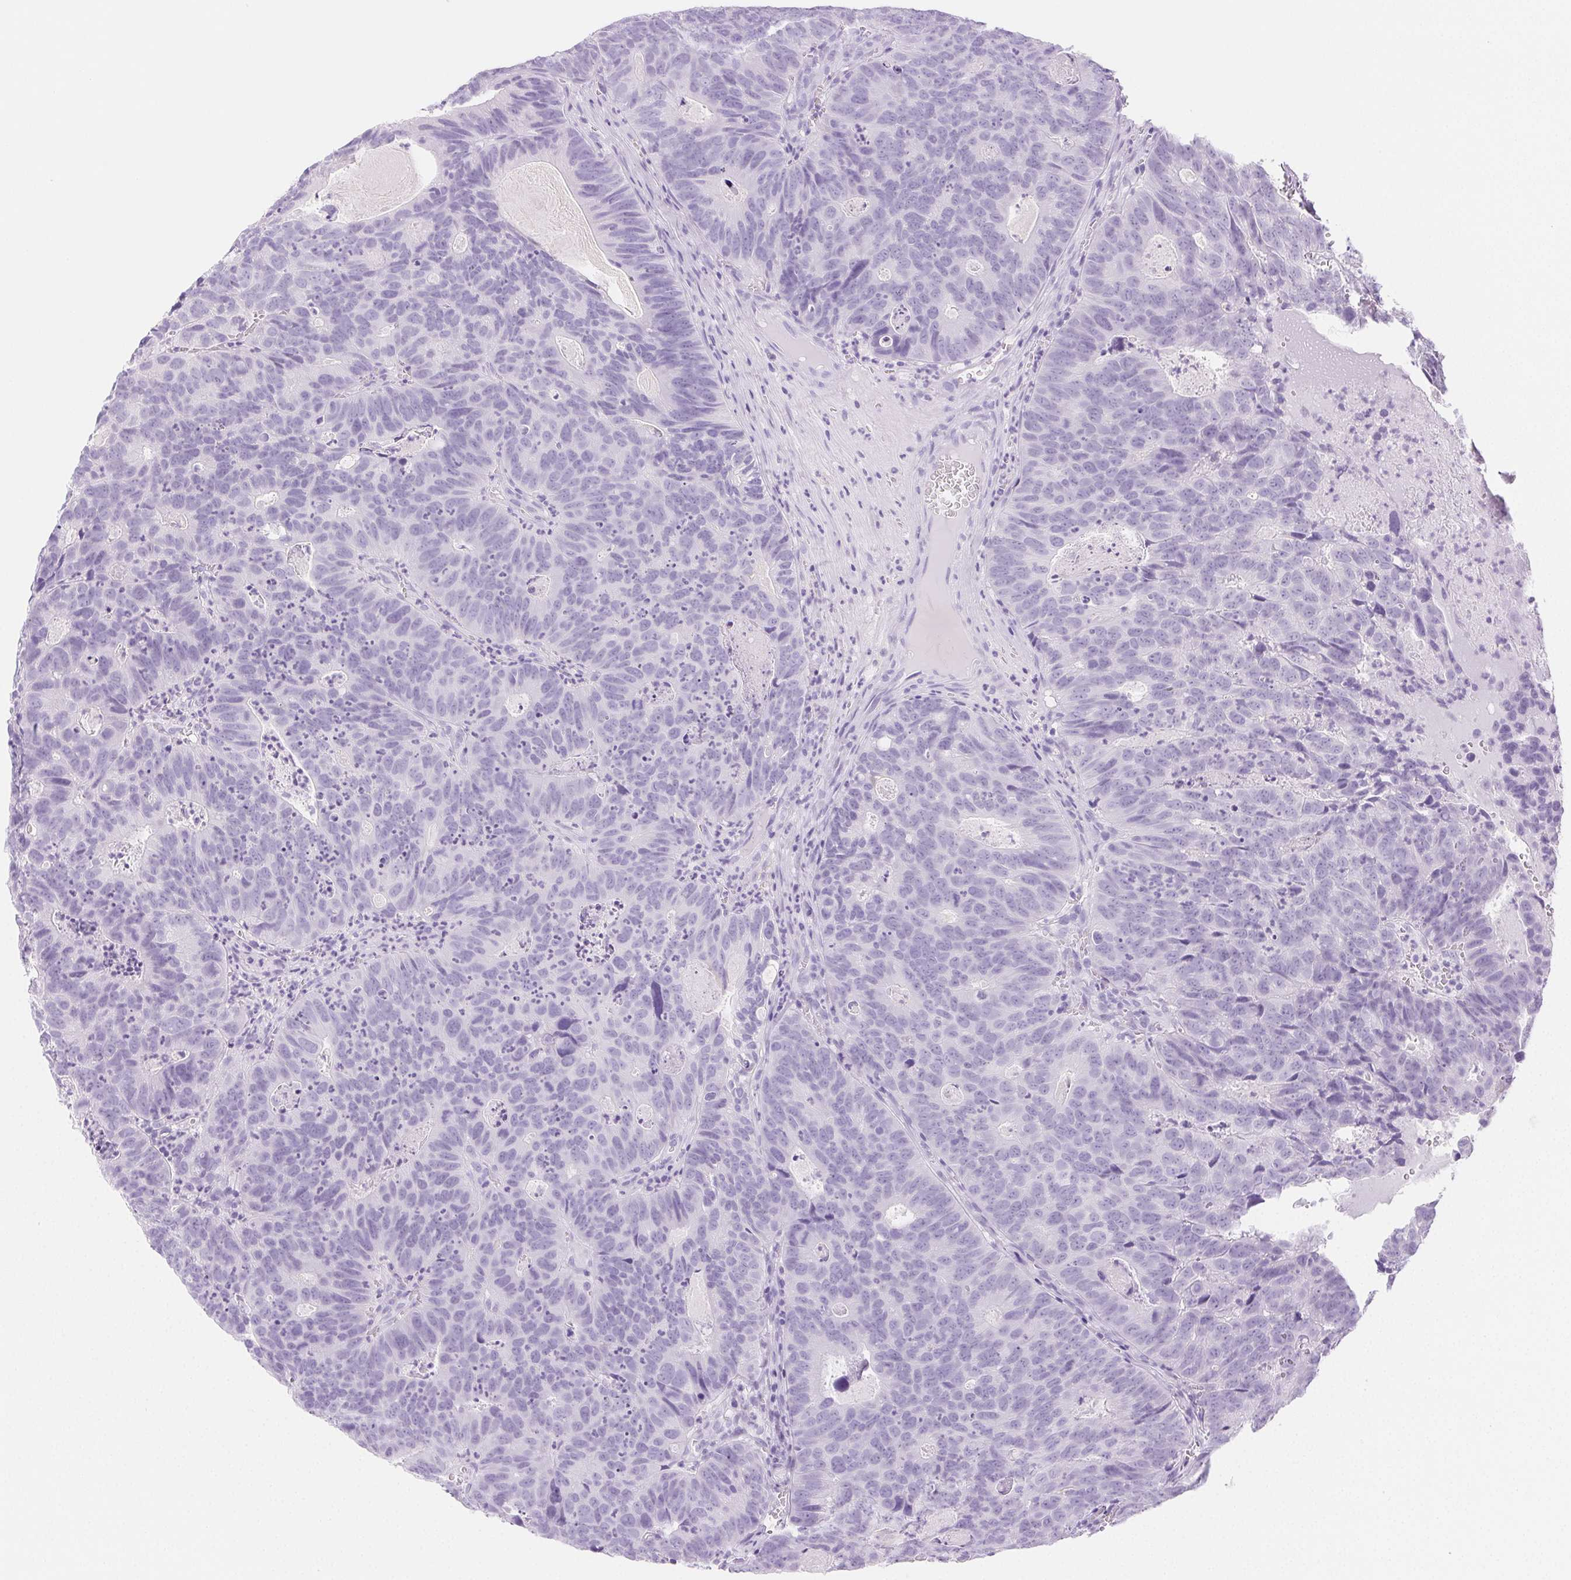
{"staining": {"intensity": "negative", "quantity": "none", "location": "none"}, "tissue": "head and neck cancer", "cell_type": "Tumor cells", "image_type": "cancer", "snomed": [{"axis": "morphology", "description": "Adenocarcinoma, NOS"}, {"axis": "topography", "description": "Head-Neck"}], "caption": "A histopathology image of human adenocarcinoma (head and neck) is negative for staining in tumor cells.", "gene": "SPRR3", "patient": {"sex": "male", "age": 62}}